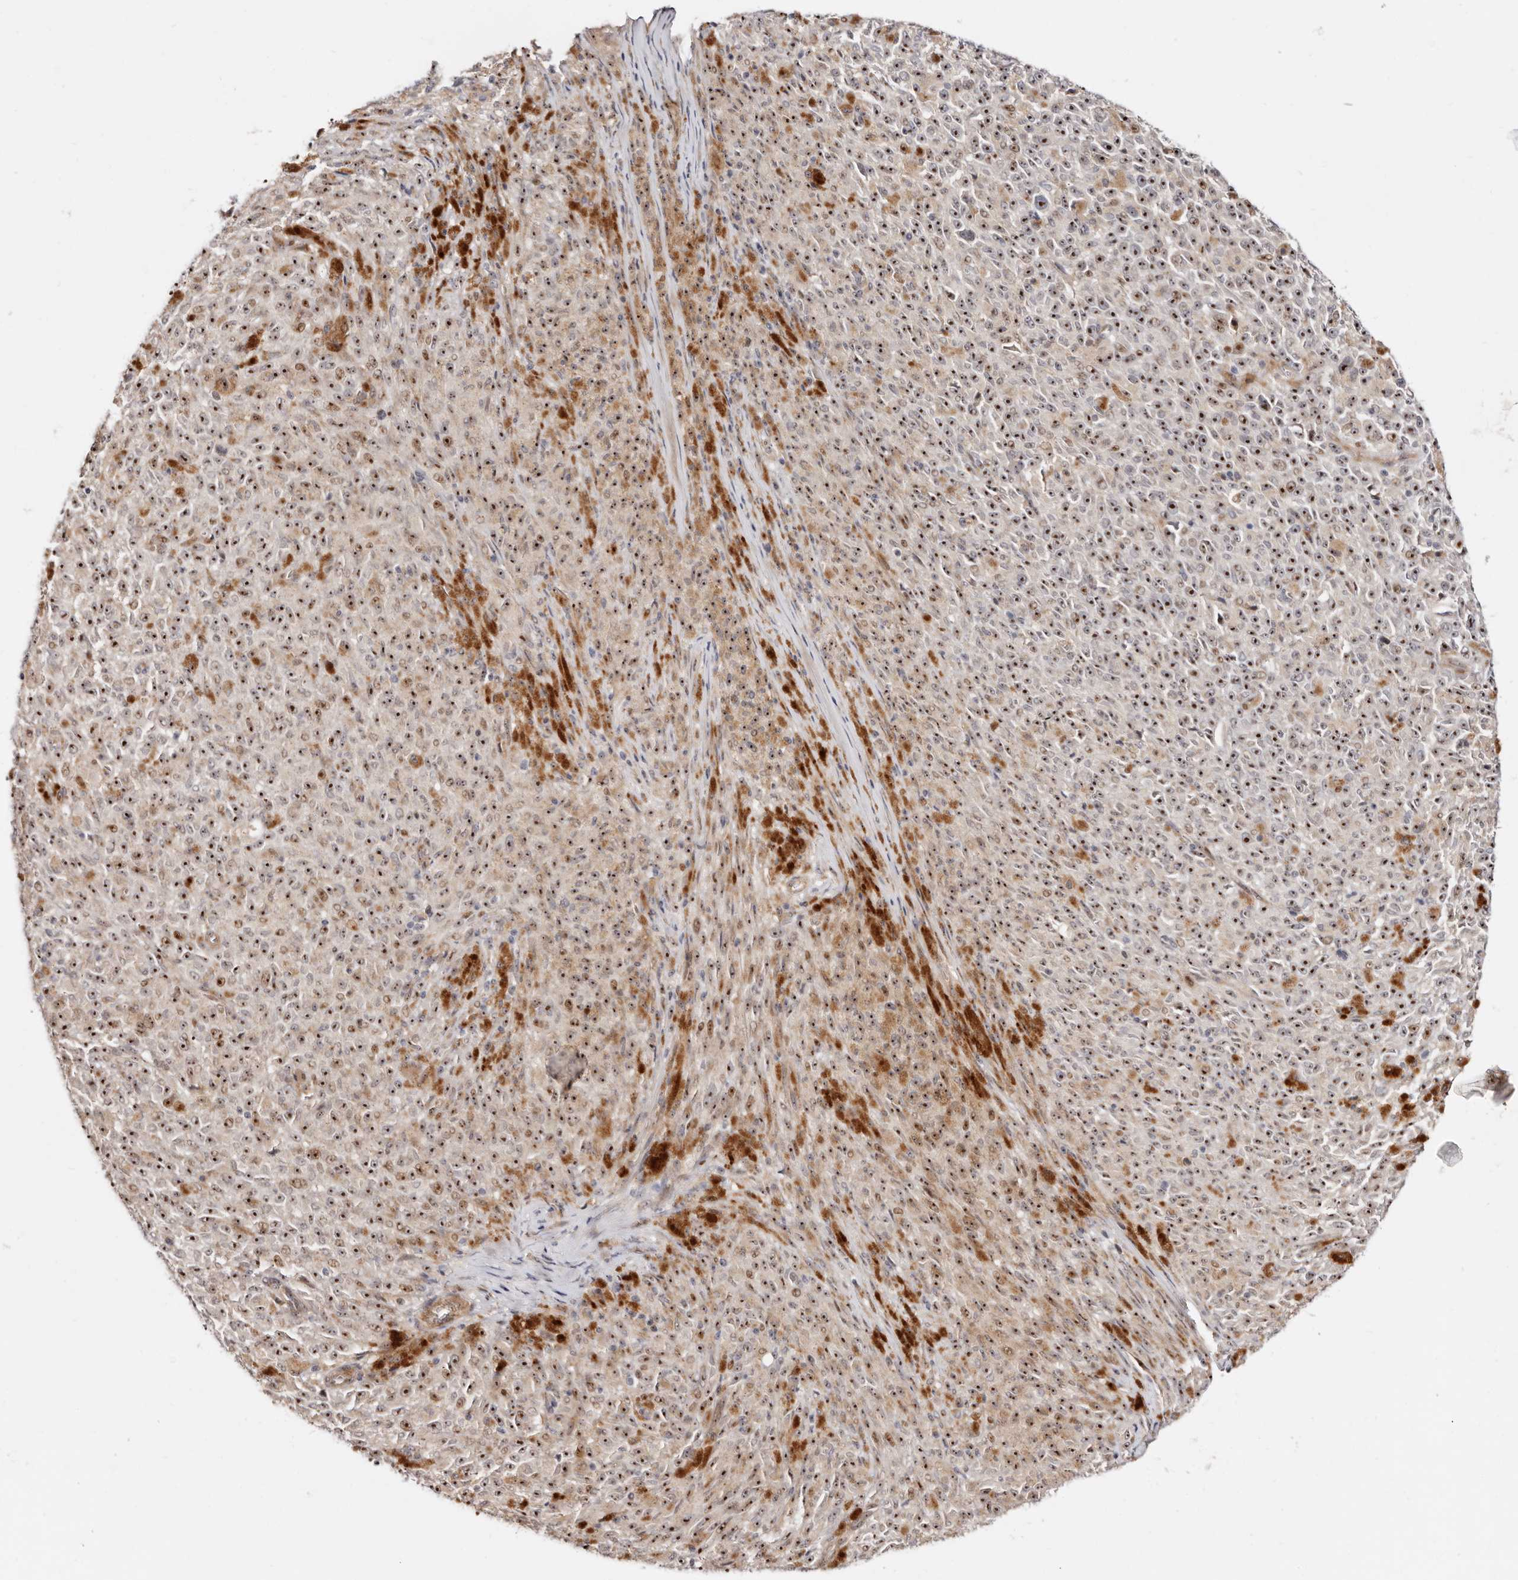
{"staining": {"intensity": "strong", "quantity": ">75%", "location": "nuclear"}, "tissue": "melanoma", "cell_type": "Tumor cells", "image_type": "cancer", "snomed": [{"axis": "morphology", "description": "Malignant melanoma, NOS"}, {"axis": "topography", "description": "Skin"}], "caption": "Malignant melanoma stained with a protein marker demonstrates strong staining in tumor cells.", "gene": "ODF2L", "patient": {"sex": "female", "age": 82}}